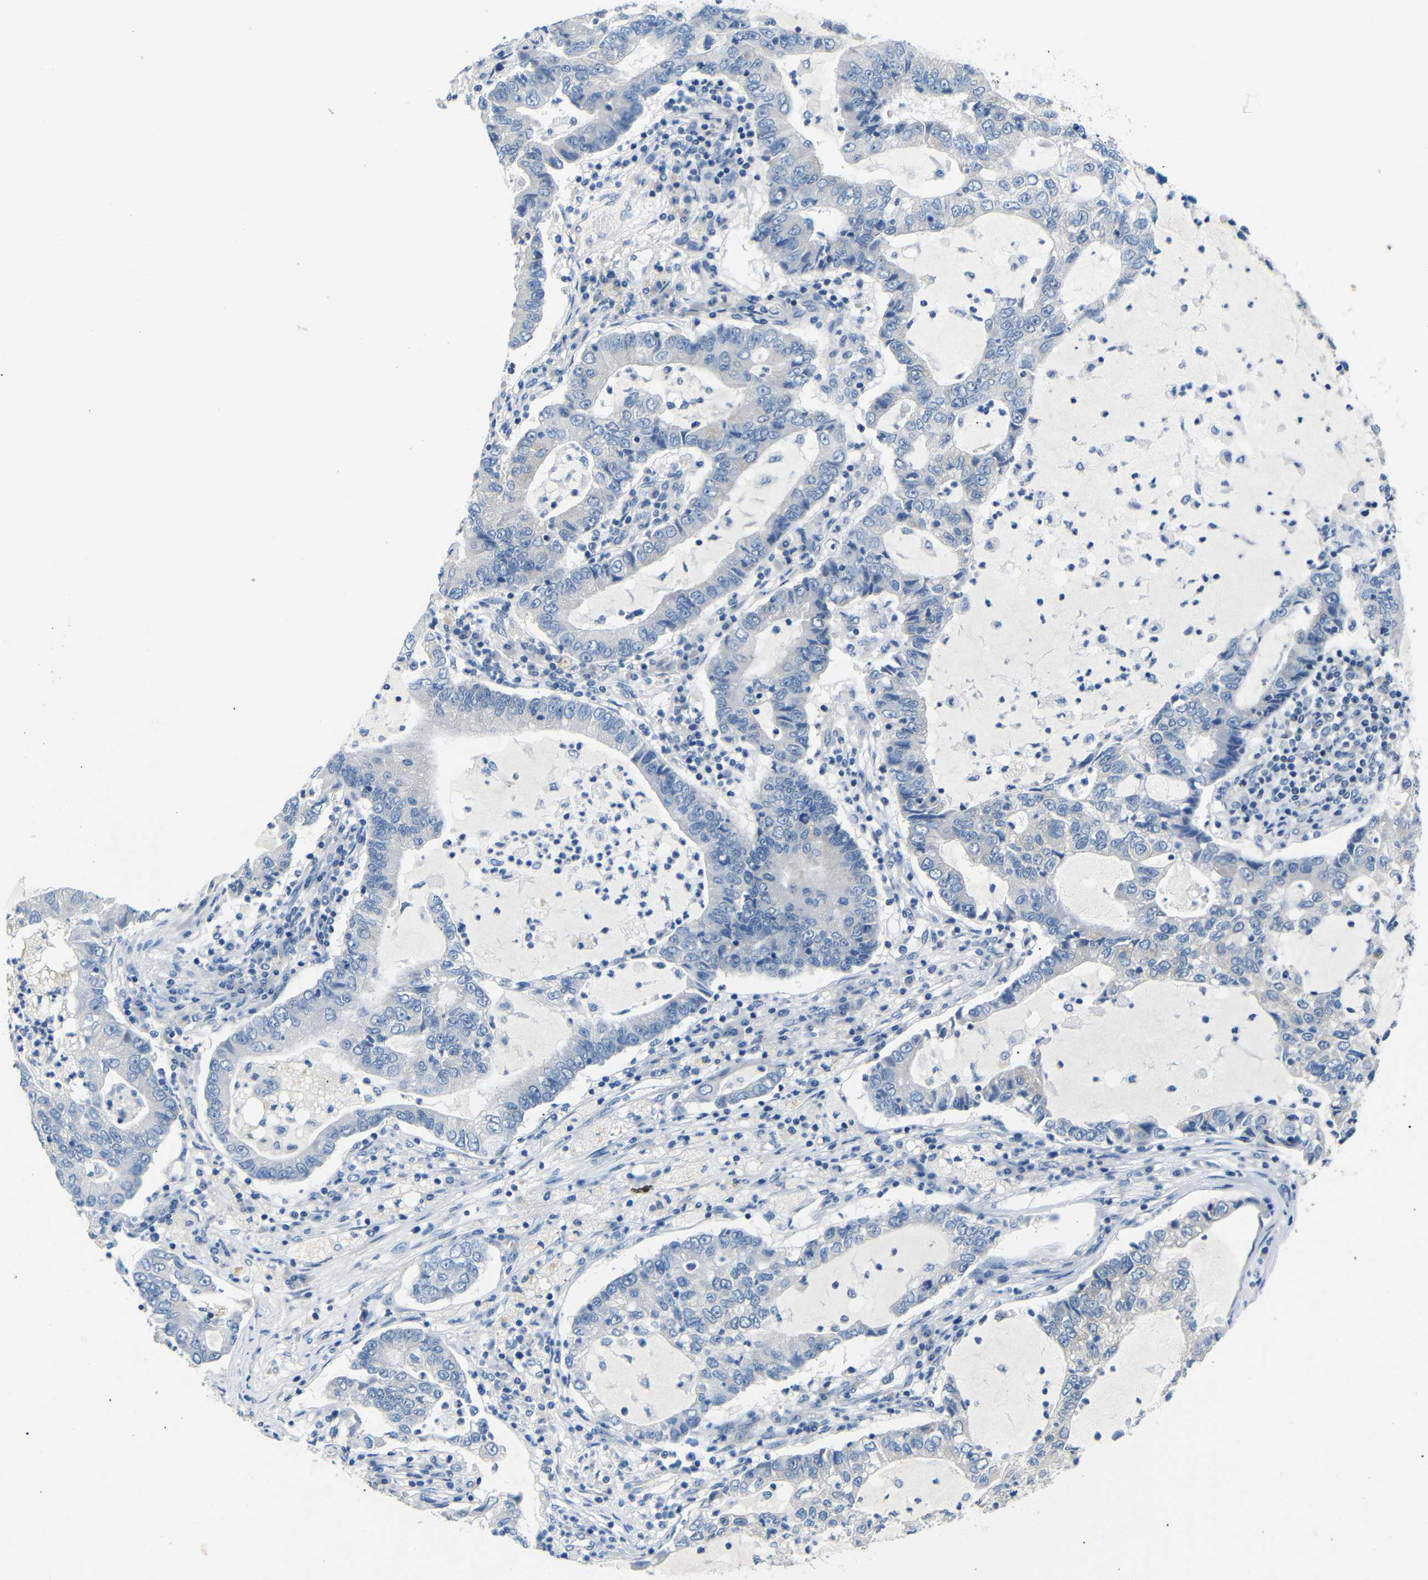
{"staining": {"intensity": "negative", "quantity": "none", "location": "none"}, "tissue": "lung cancer", "cell_type": "Tumor cells", "image_type": "cancer", "snomed": [{"axis": "morphology", "description": "Adenocarcinoma, NOS"}, {"axis": "topography", "description": "Lung"}], "caption": "This is a image of immunohistochemistry (IHC) staining of adenocarcinoma (lung), which shows no expression in tumor cells.", "gene": "DCP1A", "patient": {"sex": "female", "age": 51}}